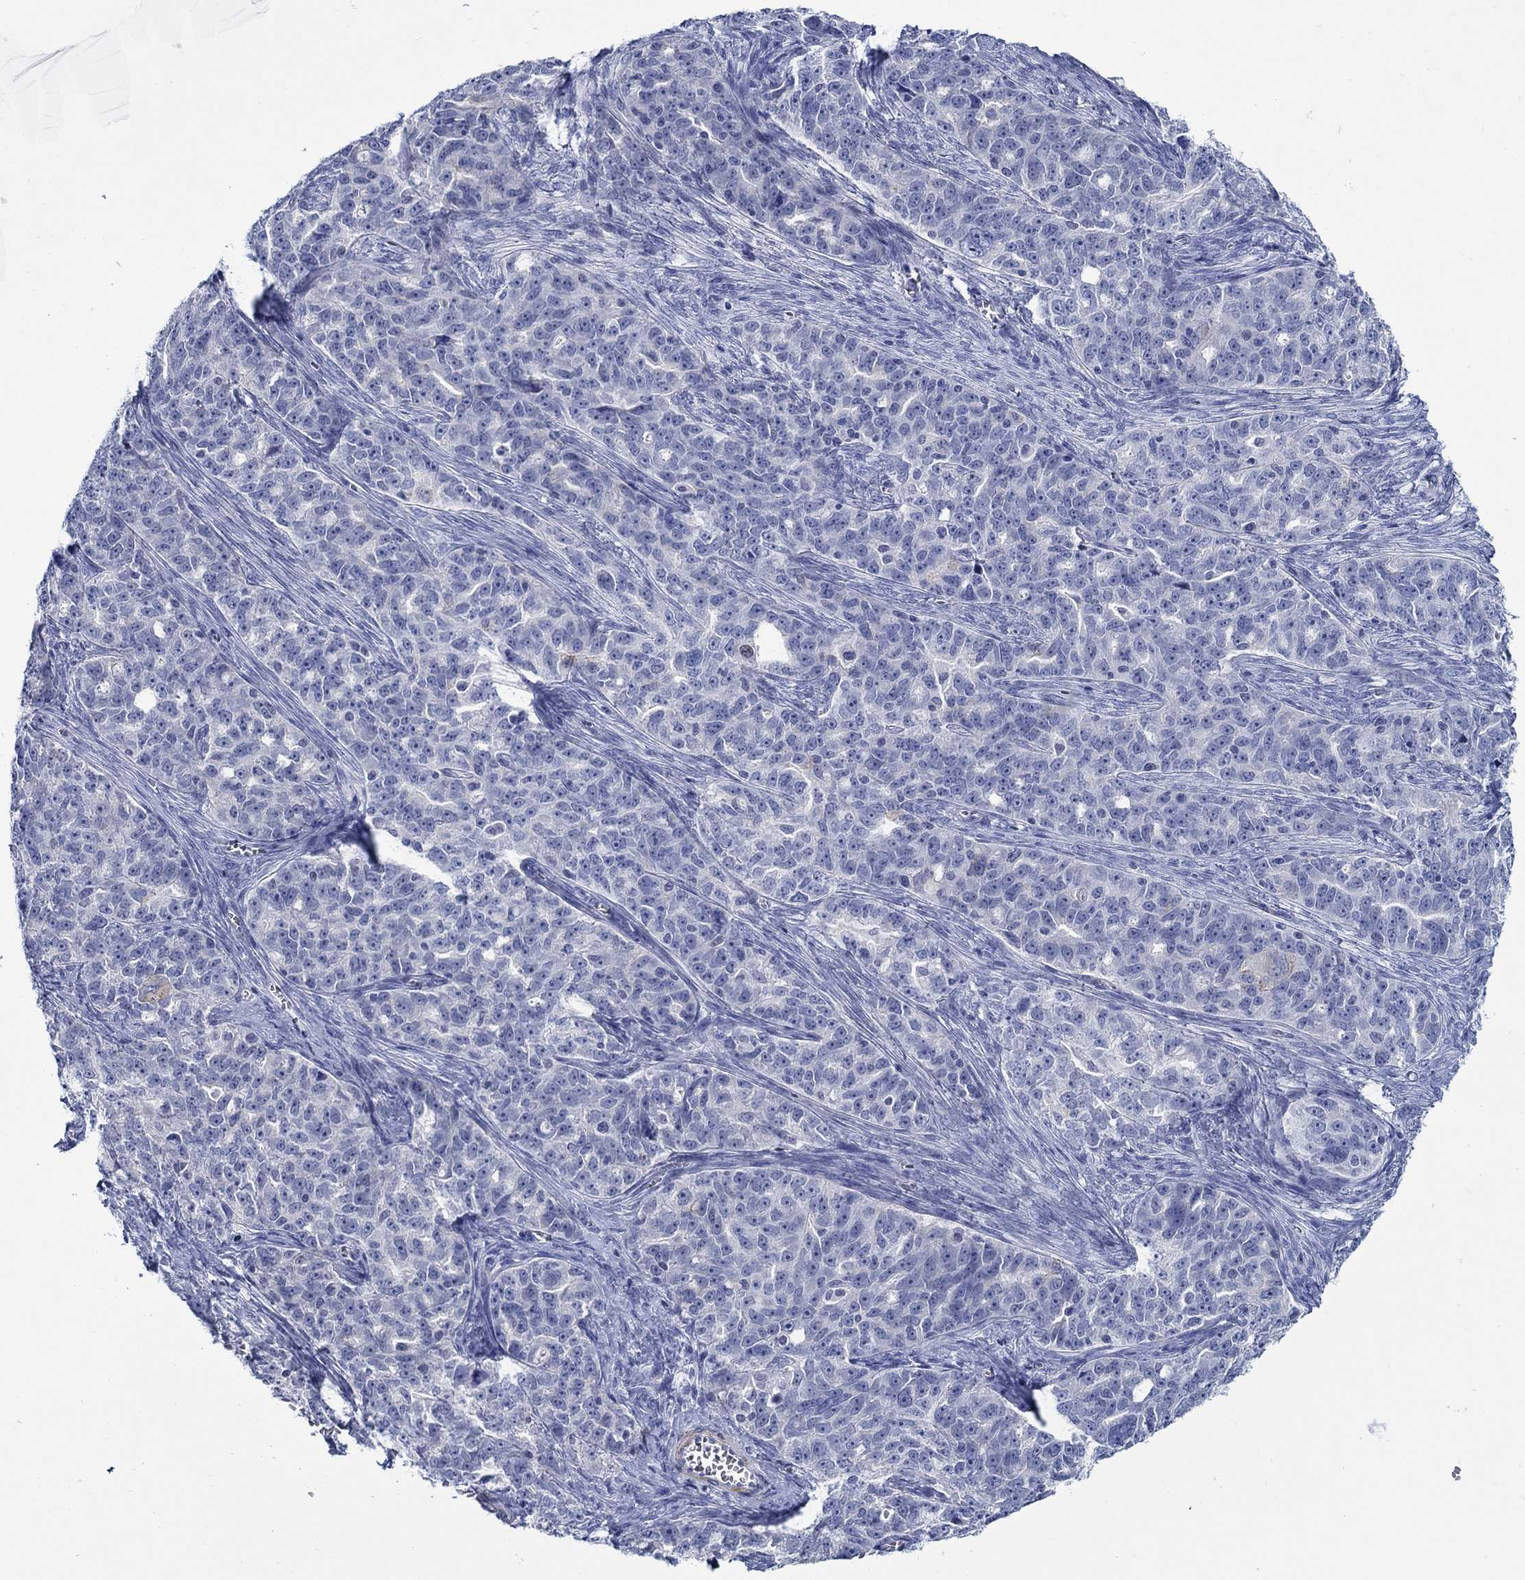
{"staining": {"intensity": "negative", "quantity": "none", "location": "none"}, "tissue": "ovarian cancer", "cell_type": "Tumor cells", "image_type": "cancer", "snomed": [{"axis": "morphology", "description": "Cystadenocarcinoma, serous, NOS"}, {"axis": "topography", "description": "Ovary"}], "caption": "Immunohistochemistry photomicrograph of neoplastic tissue: serous cystadenocarcinoma (ovarian) stained with DAB reveals no significant protein expression in tumor cells.", "gene": "MC2R", "patient": {"sex": "female", "age": 51}}